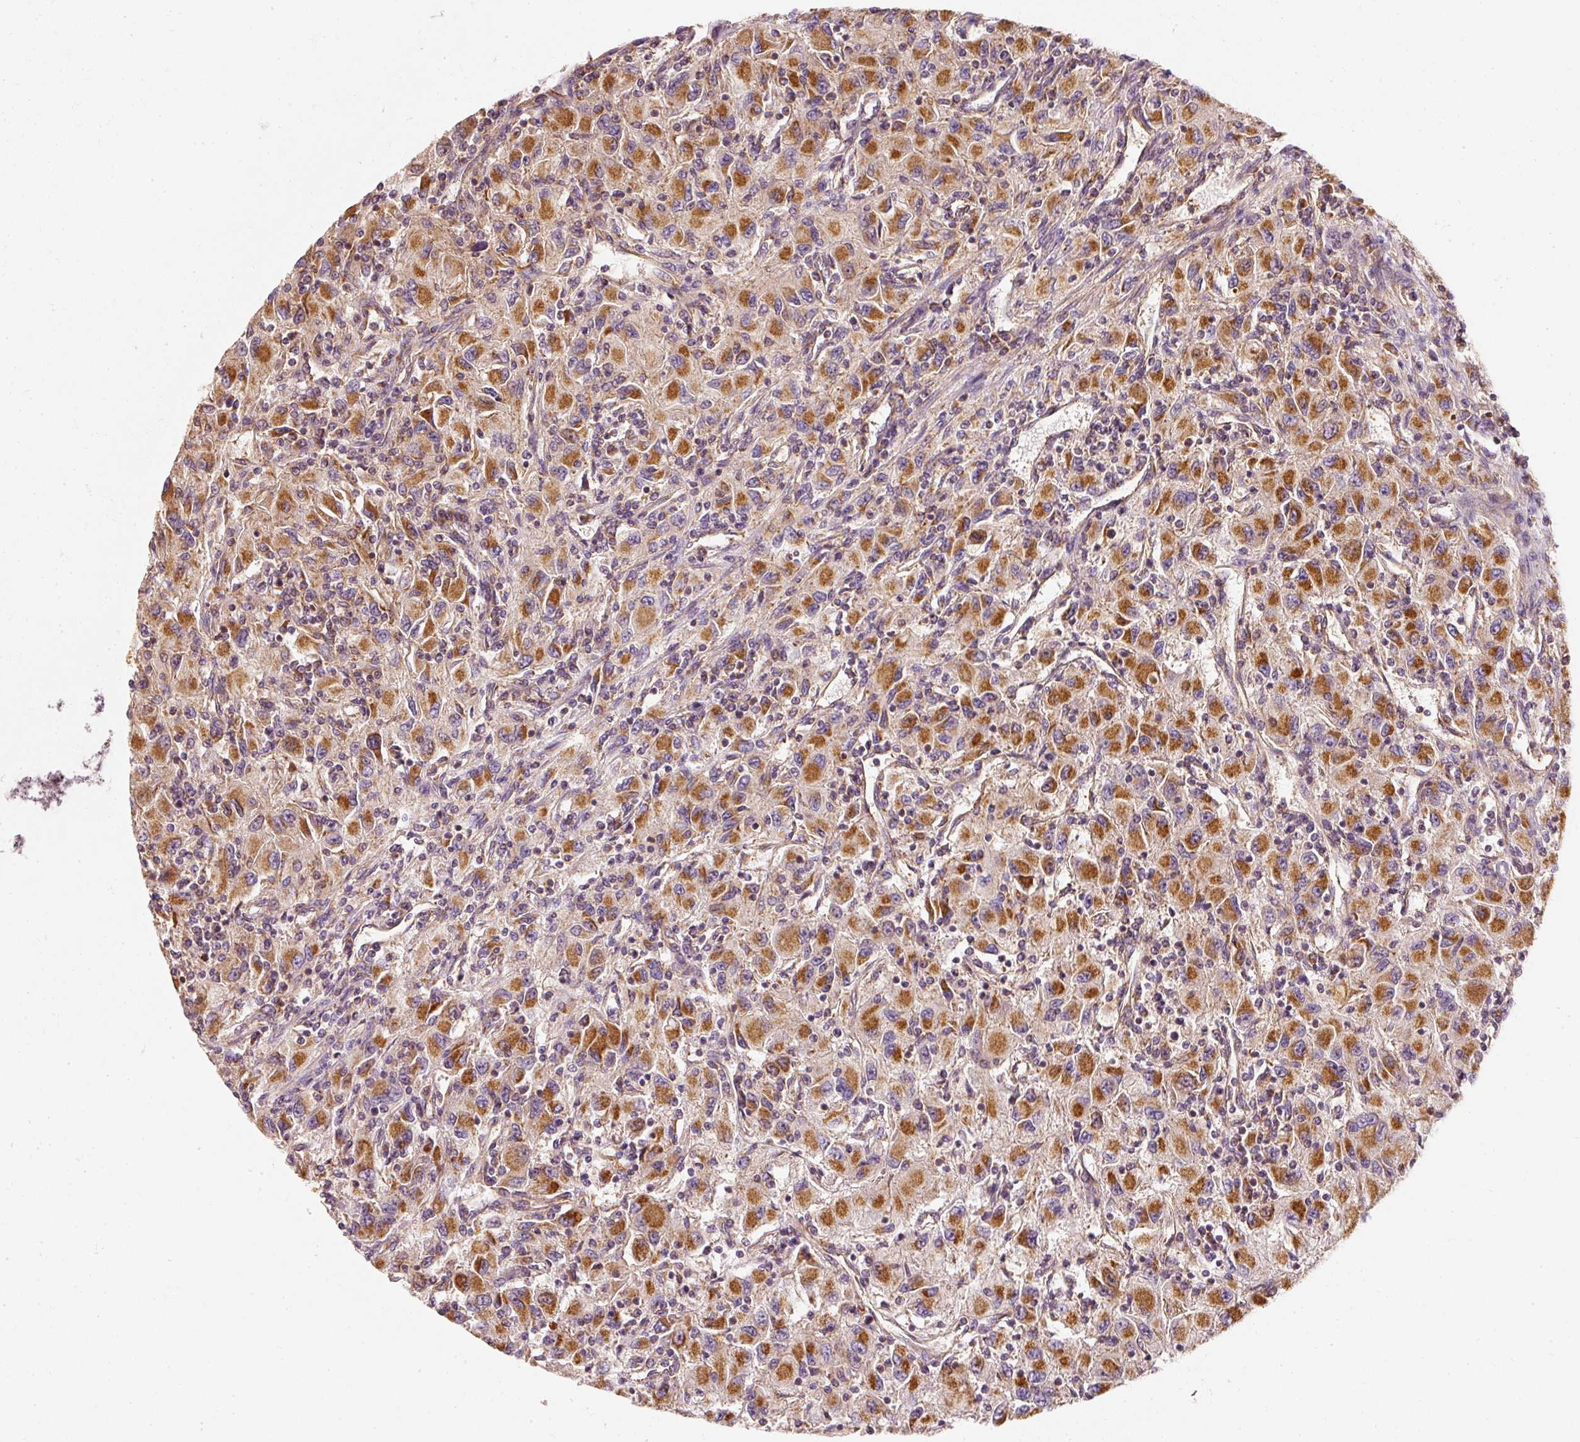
{"staining": {"intensity": "strong", "quantity": ">75%", "location": "cytoplasmic/membranous"}, "tissue": "renal cancer", "cell_type": "Tumor cells", "image_type": "cancer", "snomed": [{"axis": "morphology", "description": "Adenocarcinoma, NOS"}, {"axis": "topography", "description": "Kidney"}], "caption": "Human renal adenocarcinoma stained with a brown dye demonstrates strong cytoplasmic/membranous positive positivity in about >75% of tumor cells.", "gene": "TOMM40", "patient": {"sex": "female", "age": 67}}